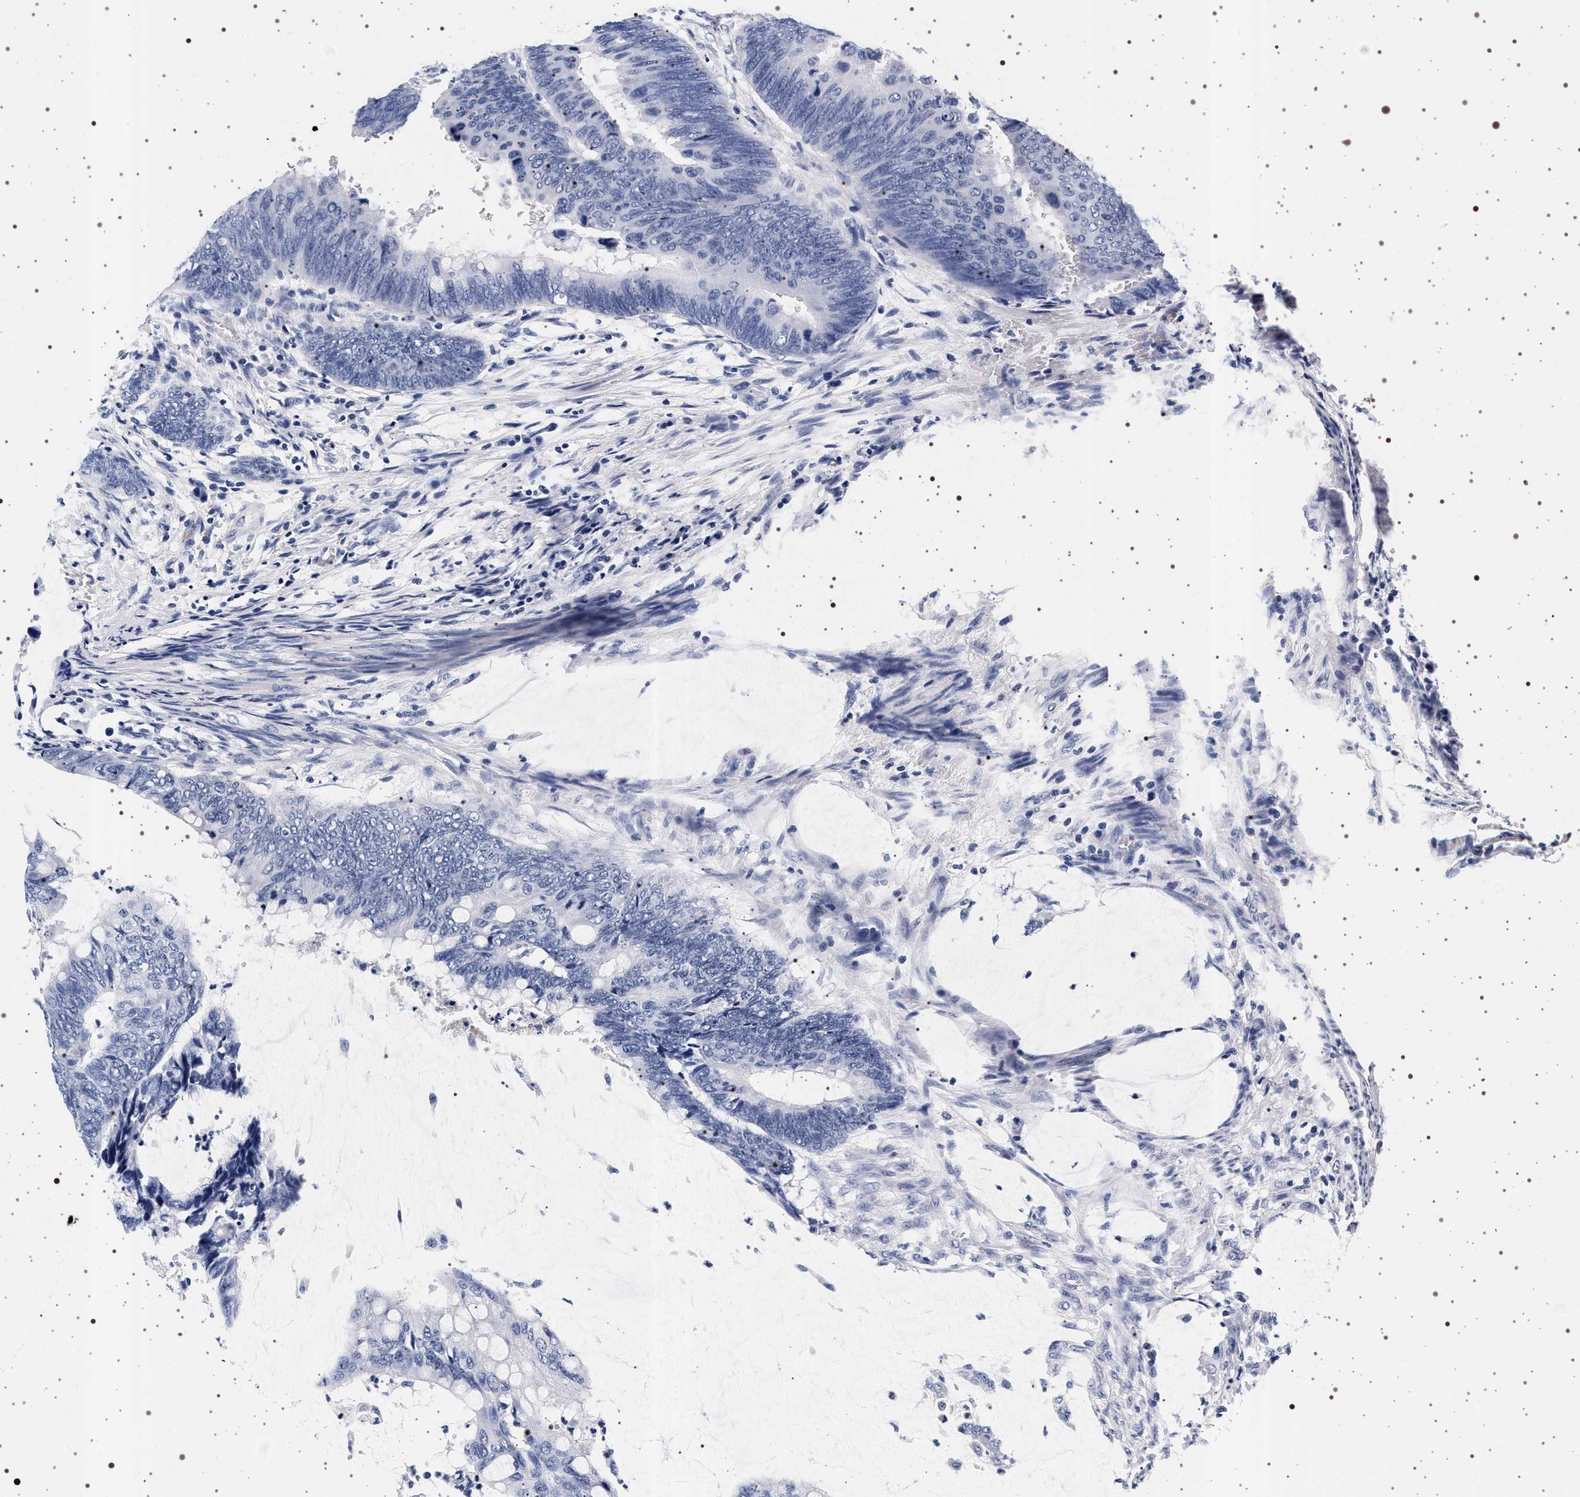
{"staining": {"intensity": "negative", "quantity": "none", "location": "none"}, "tissue": "colorectal cancer", "cell_type": "Tumor cells", "image_type": "cancer", "snomed": [{"axis": "morphology", "description": "Normal tissue, NOS"}, {"axis": "morphology", "description": "Adenocarcinoma, NOS"}, {"axis": "topography", "description": "Rectum"}, {"axis": "topography", "description": "Peripheral nerve tissue"}], "caption": "The photomicrograph exhibits no significant positivity in tumor cells of colorectal adenocarcinoma.", "gene": "SYN1", "patient": {"sex": "male", "age": 92}}